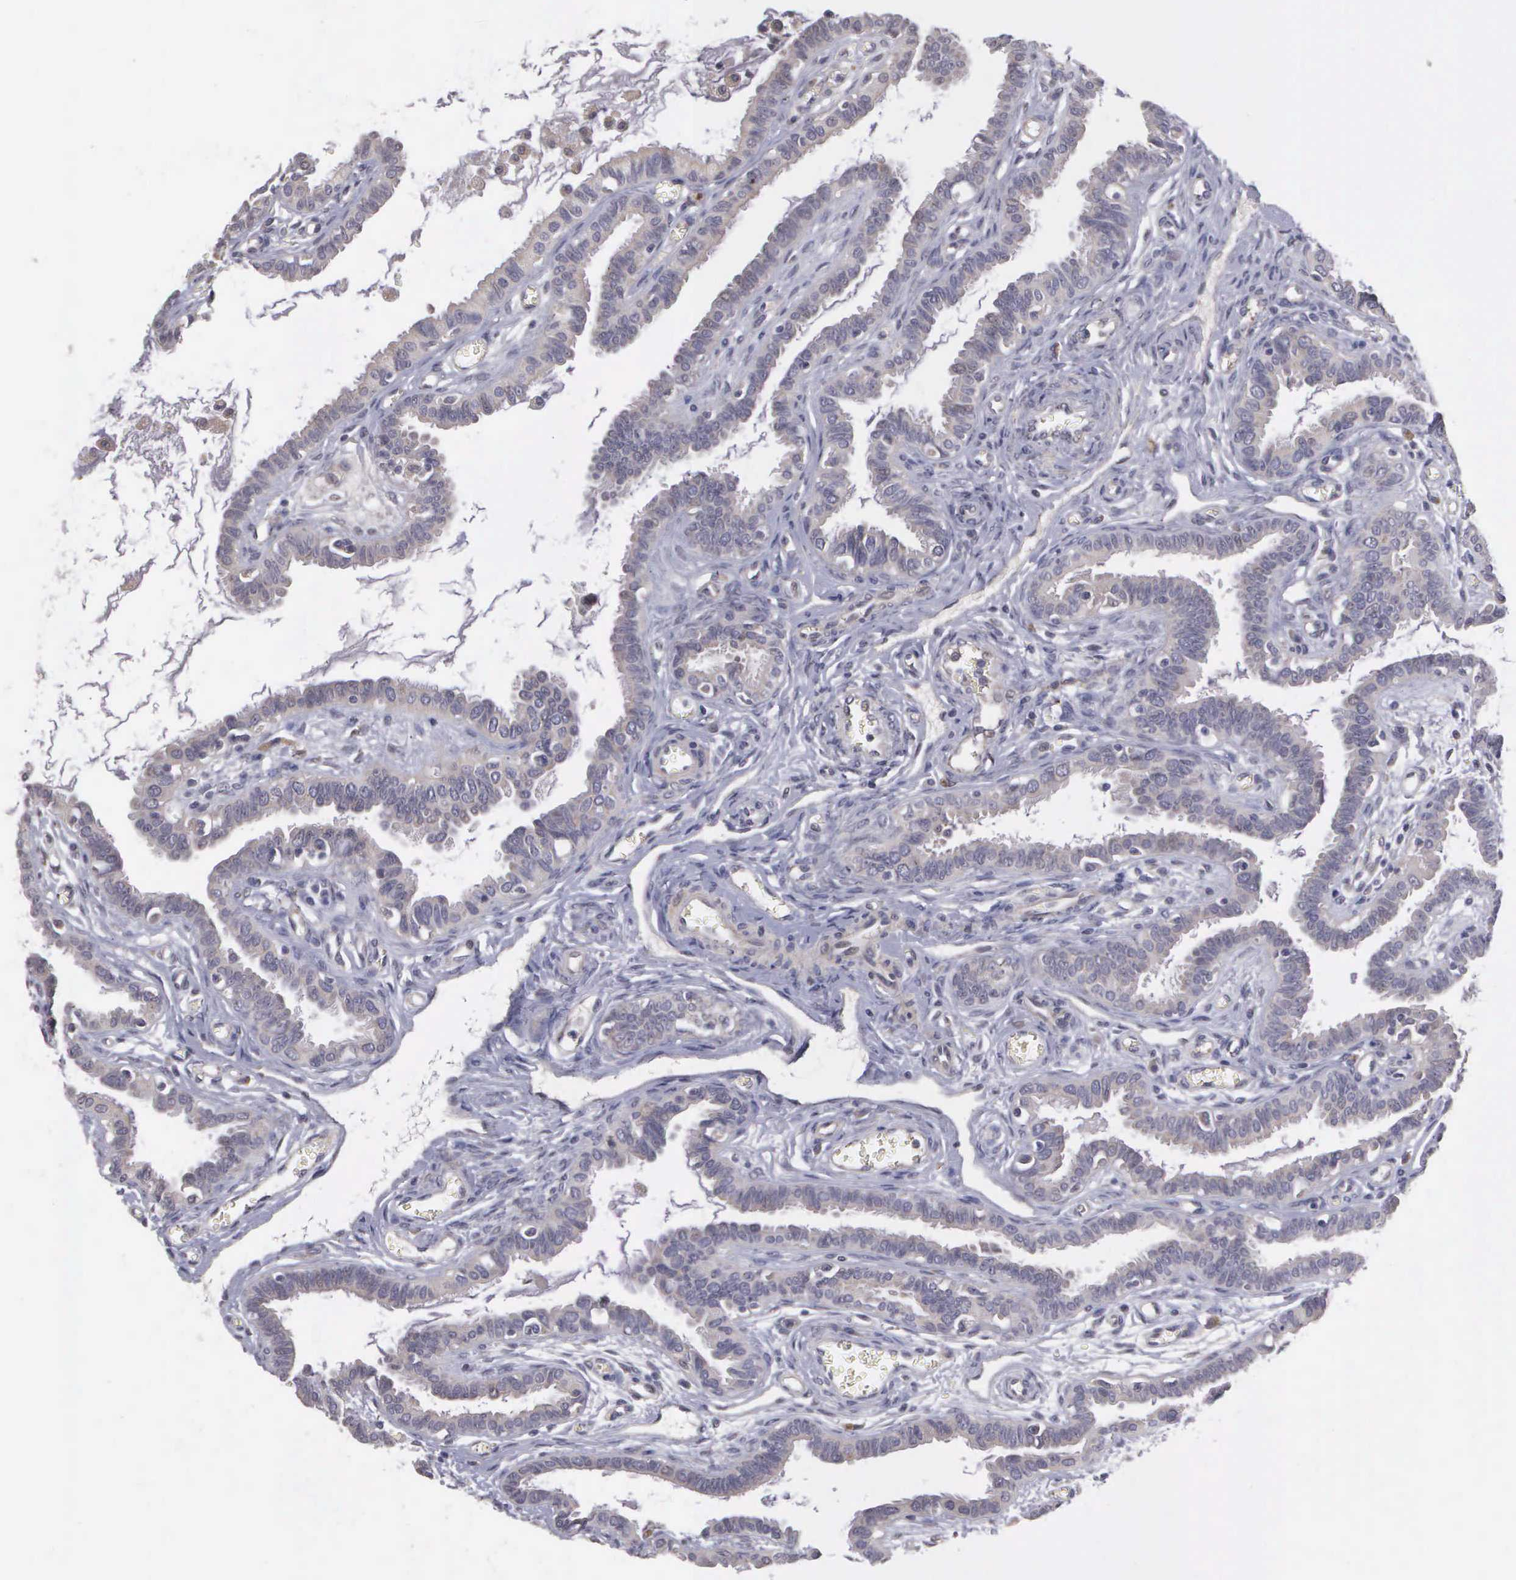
{"staining": {"intensity": "weak", "quantity": ">75%", "location": "cytoplasmic/membranous"}, "tissue": "fallopian tube", "cell_type": "Glandular cells", "image_type": "normal", "snomed": [{"axis": "morphology", "description": "Normal tissue, NOS"}, {"axis": "topography", "description": "Fallopian tube"}], "caption": "Human fallopian tube stained with a brown dye demonstrates weak cytoplasmic/membranous positive positivity in about >75% of glandular cells.", "gene": "RTL10", "patient": {"sex": "female", "age": 67}}